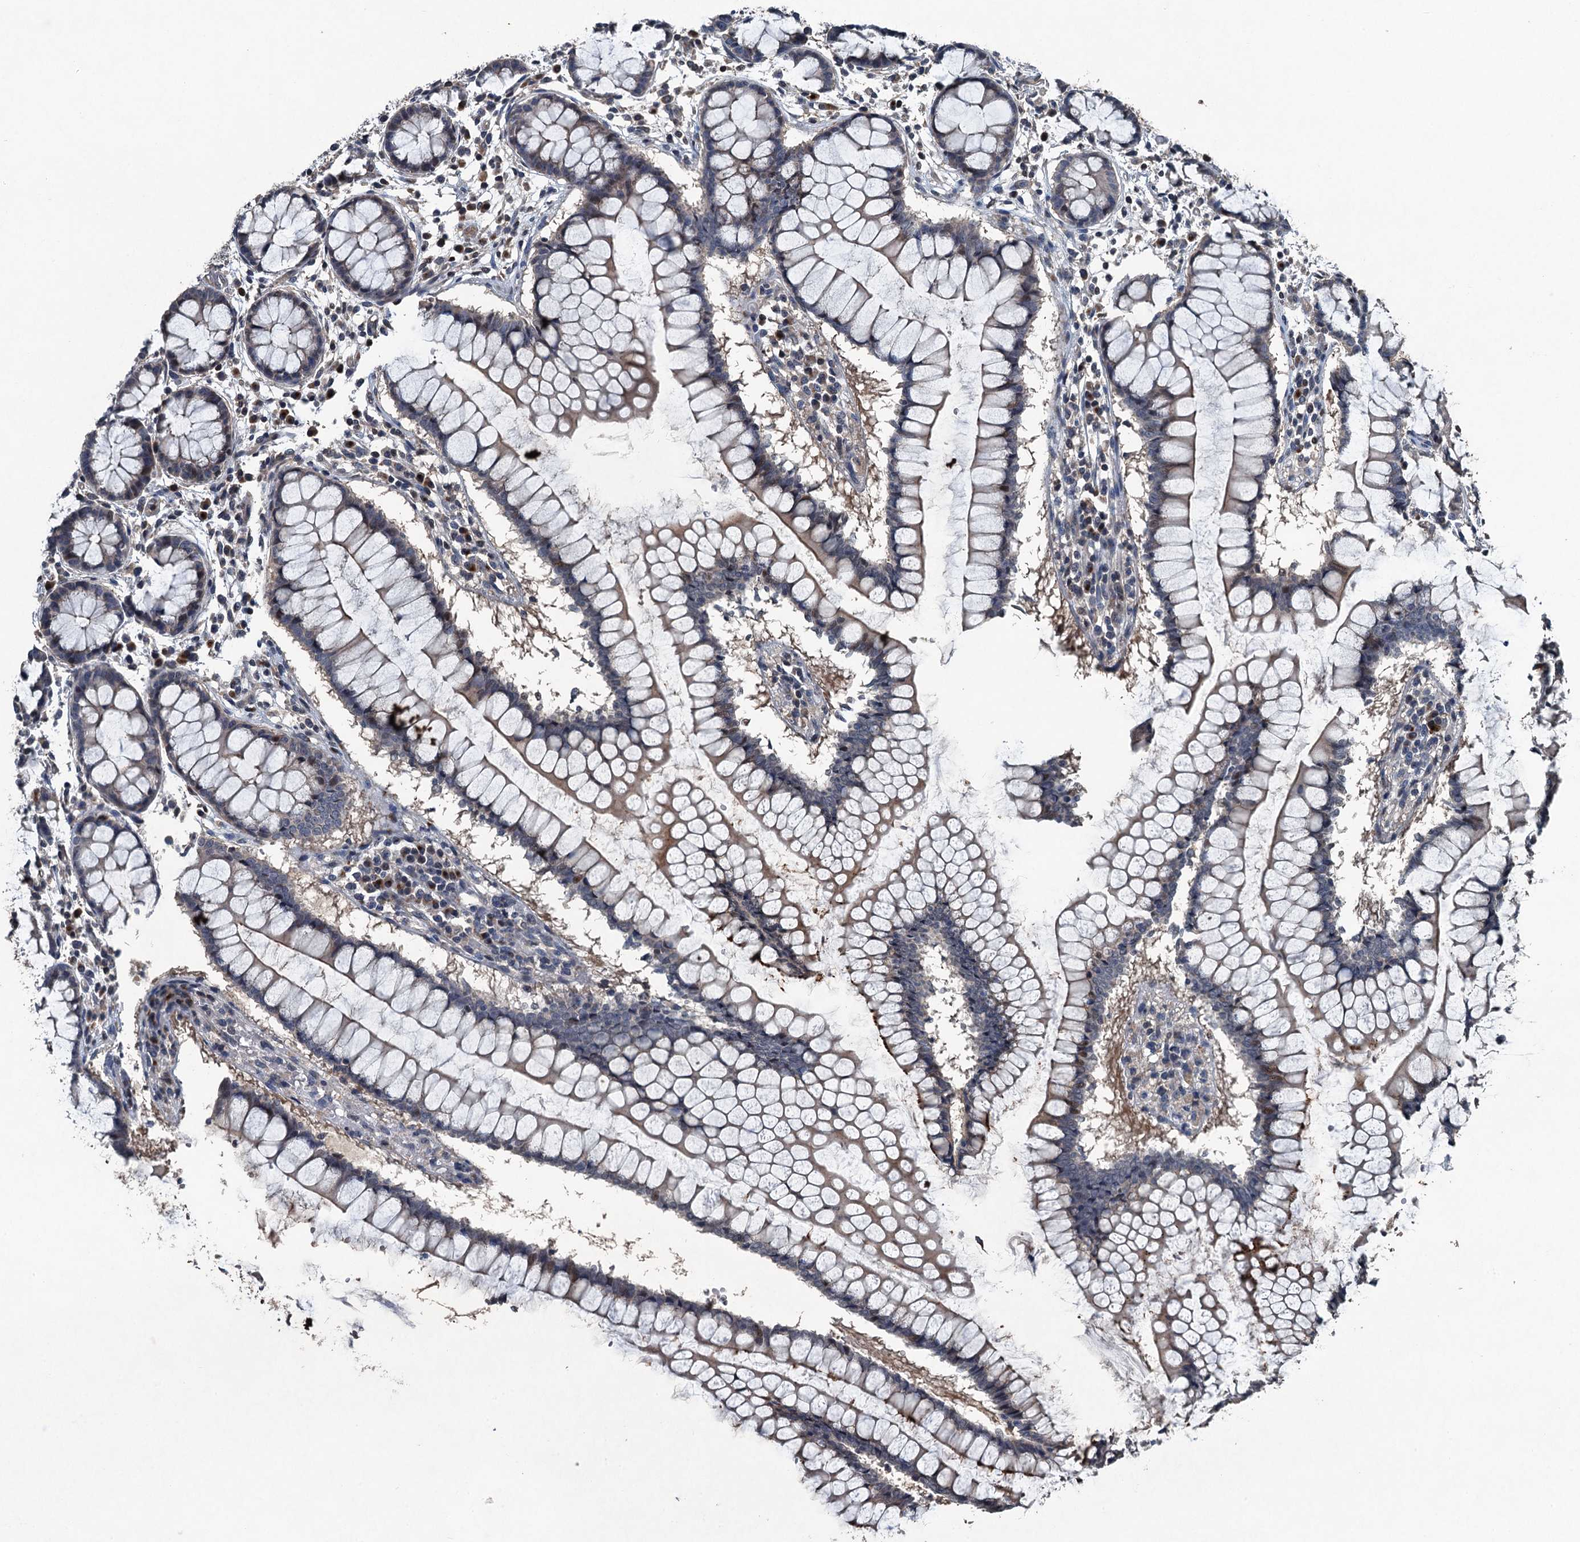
{"staining": {"intensity": "moderate", "quantity": "25%-75%", "location": "cytoplasmic/membranous,nuclear"}, "tissue": "colon", "cell_type": "Glandular cells", "image_type": "normal", "snomed": [{"axis": "morphology", "description": "Normal tissue, NOS"}, {"axis": "morphology", "description": "Adenocarcinoma, NOS"}, {"axis": "topography", "description": "Colon"}], "caption": "IHC of unremarkable human colon demonstrates medium levels of moderate cytoplasmic/membranous,nuclear staining in approximately 25%-75% of glandular cells.", "gene": "NAA60", "patient": {"sex": "female", "age": 55}}